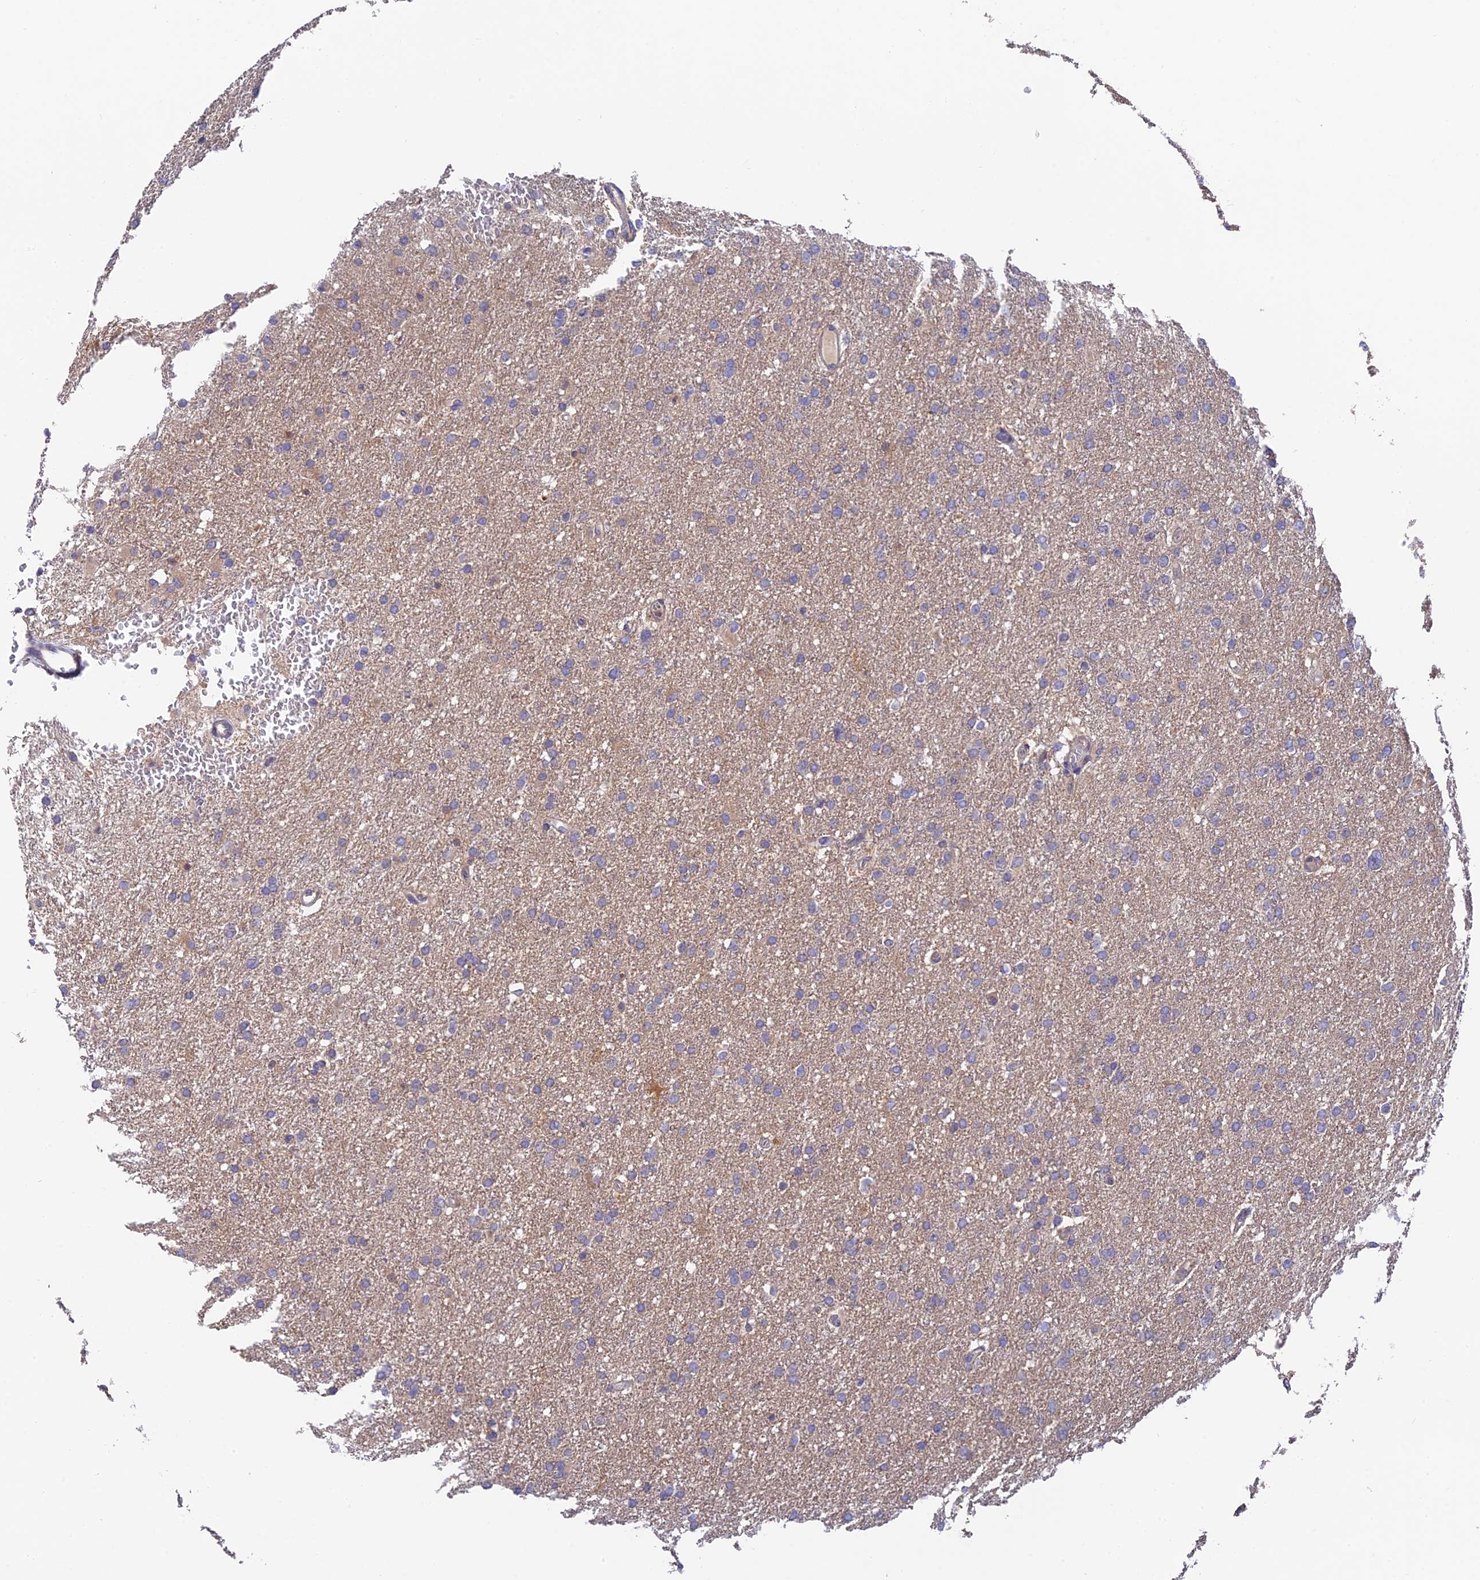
{"staining": {"intensity": "negative", "quantity": "none", "location": "none"}, "tissue": "glioma", "cell_type": "Tumor cells", "image_type": "cancer", "snomed": [{"axis": "morphology", "description": "Glioma, malignant, High grade"}, {"axis": "topography", "description": "Cerebral cortex"}], "caption": "A histopathology image of malignant glioma (high-grade) stained for a protein exhibits no brown staining in tumor cells.", "gene": "IPO5", "patient": {"sex": "female", "age": 36}}